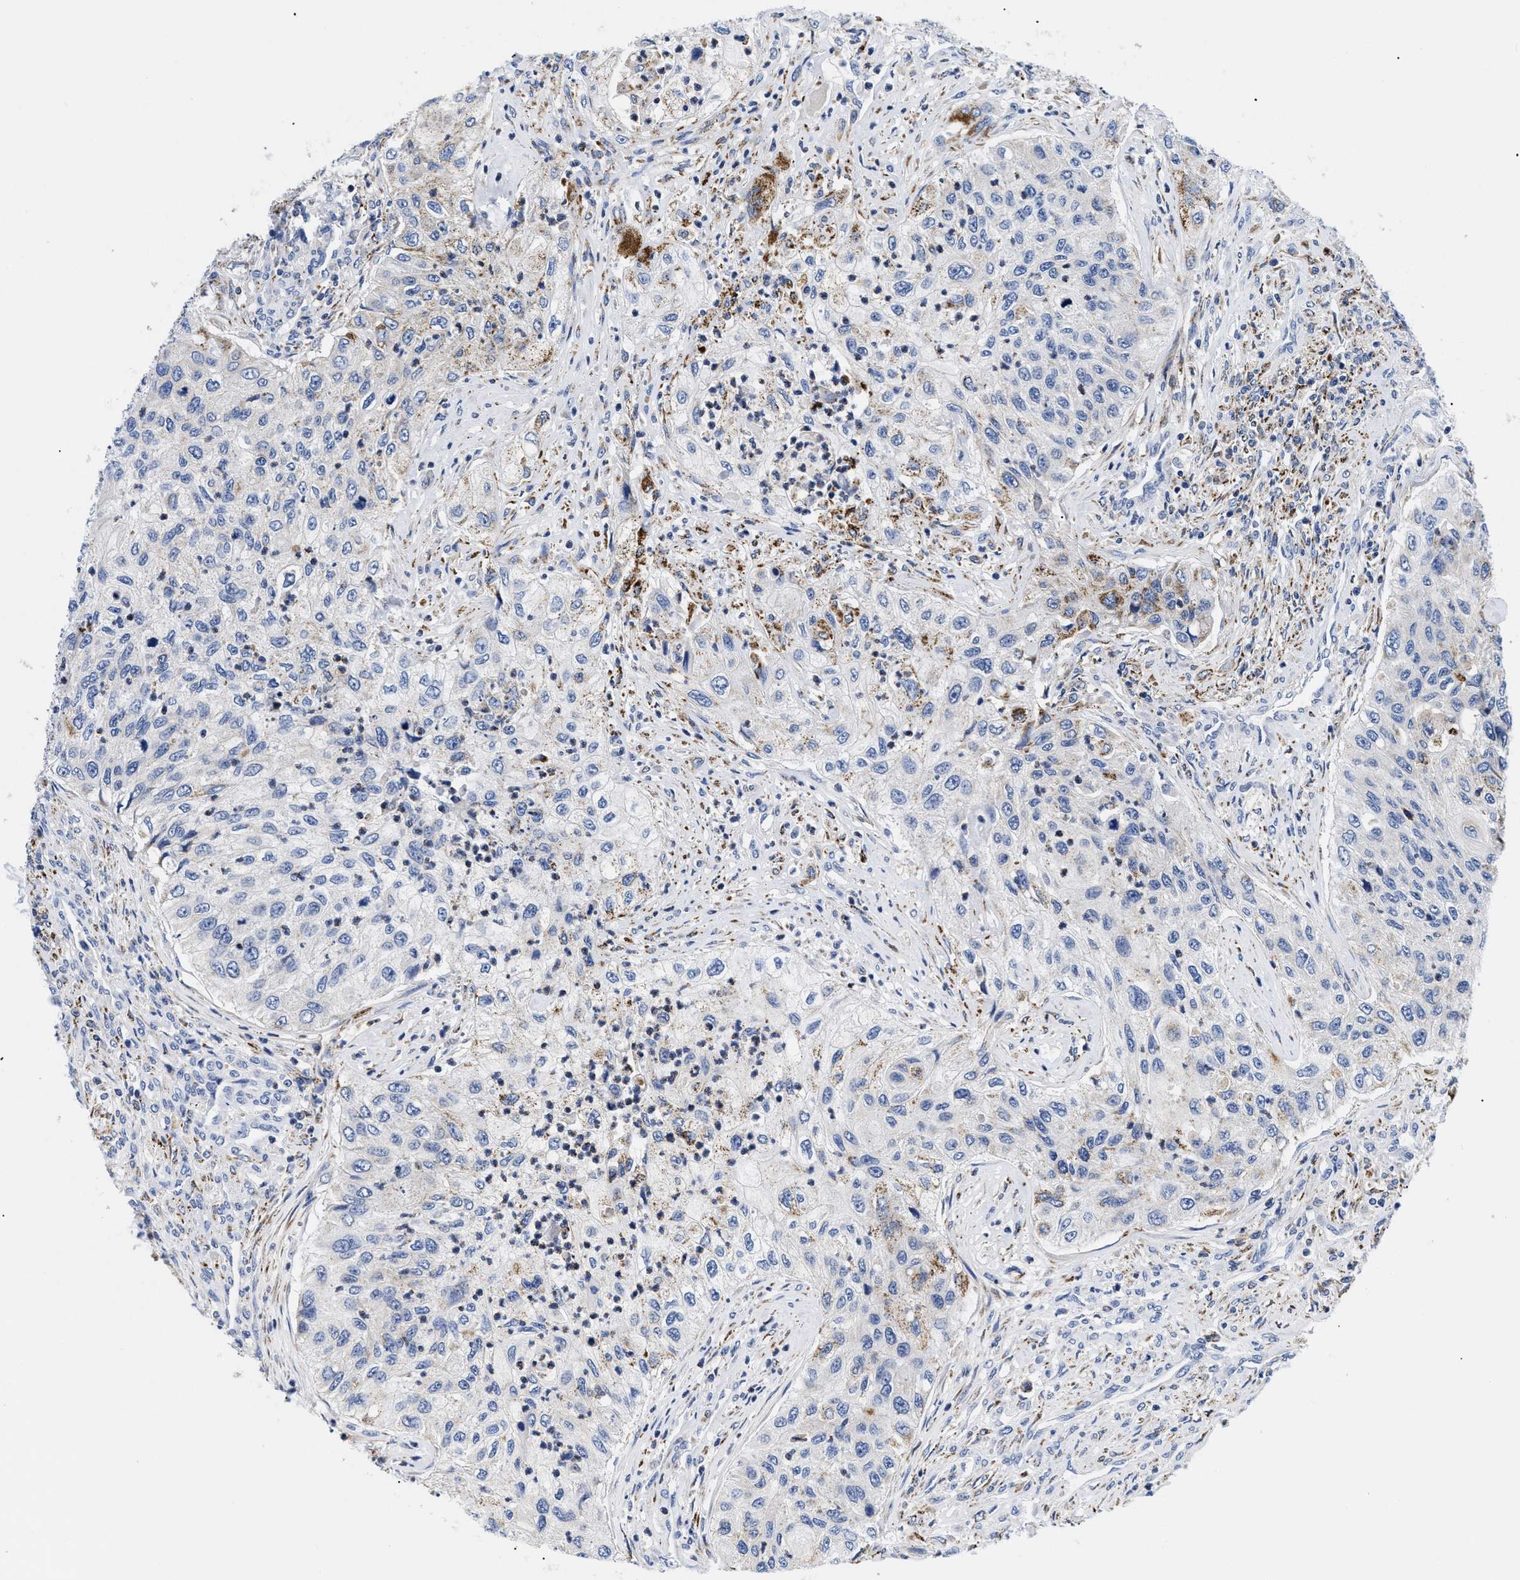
{"staining": {"intensity": "moderate", "quantity": "<25%", "location": "cytoplasmic/membranous"}, "tissue": "urothelial cancer", "cell_type": "Tumor cells", "image_type": "cancer", "snomed": [{"axis": "morphology", "description": "Urothelial carcinoma, High grade"}, {"axis": "topography", "description": "Urinary bladder"}], "caption": "The histopathology image demonstrates immunohistochemical staining of urothelial cancer. There is moderate cytoplasmic/membranous expression is appreciated in about <25% of tumor cells.", "gene": "GPR149", "patient": {"sex": "female", "age": 60}}